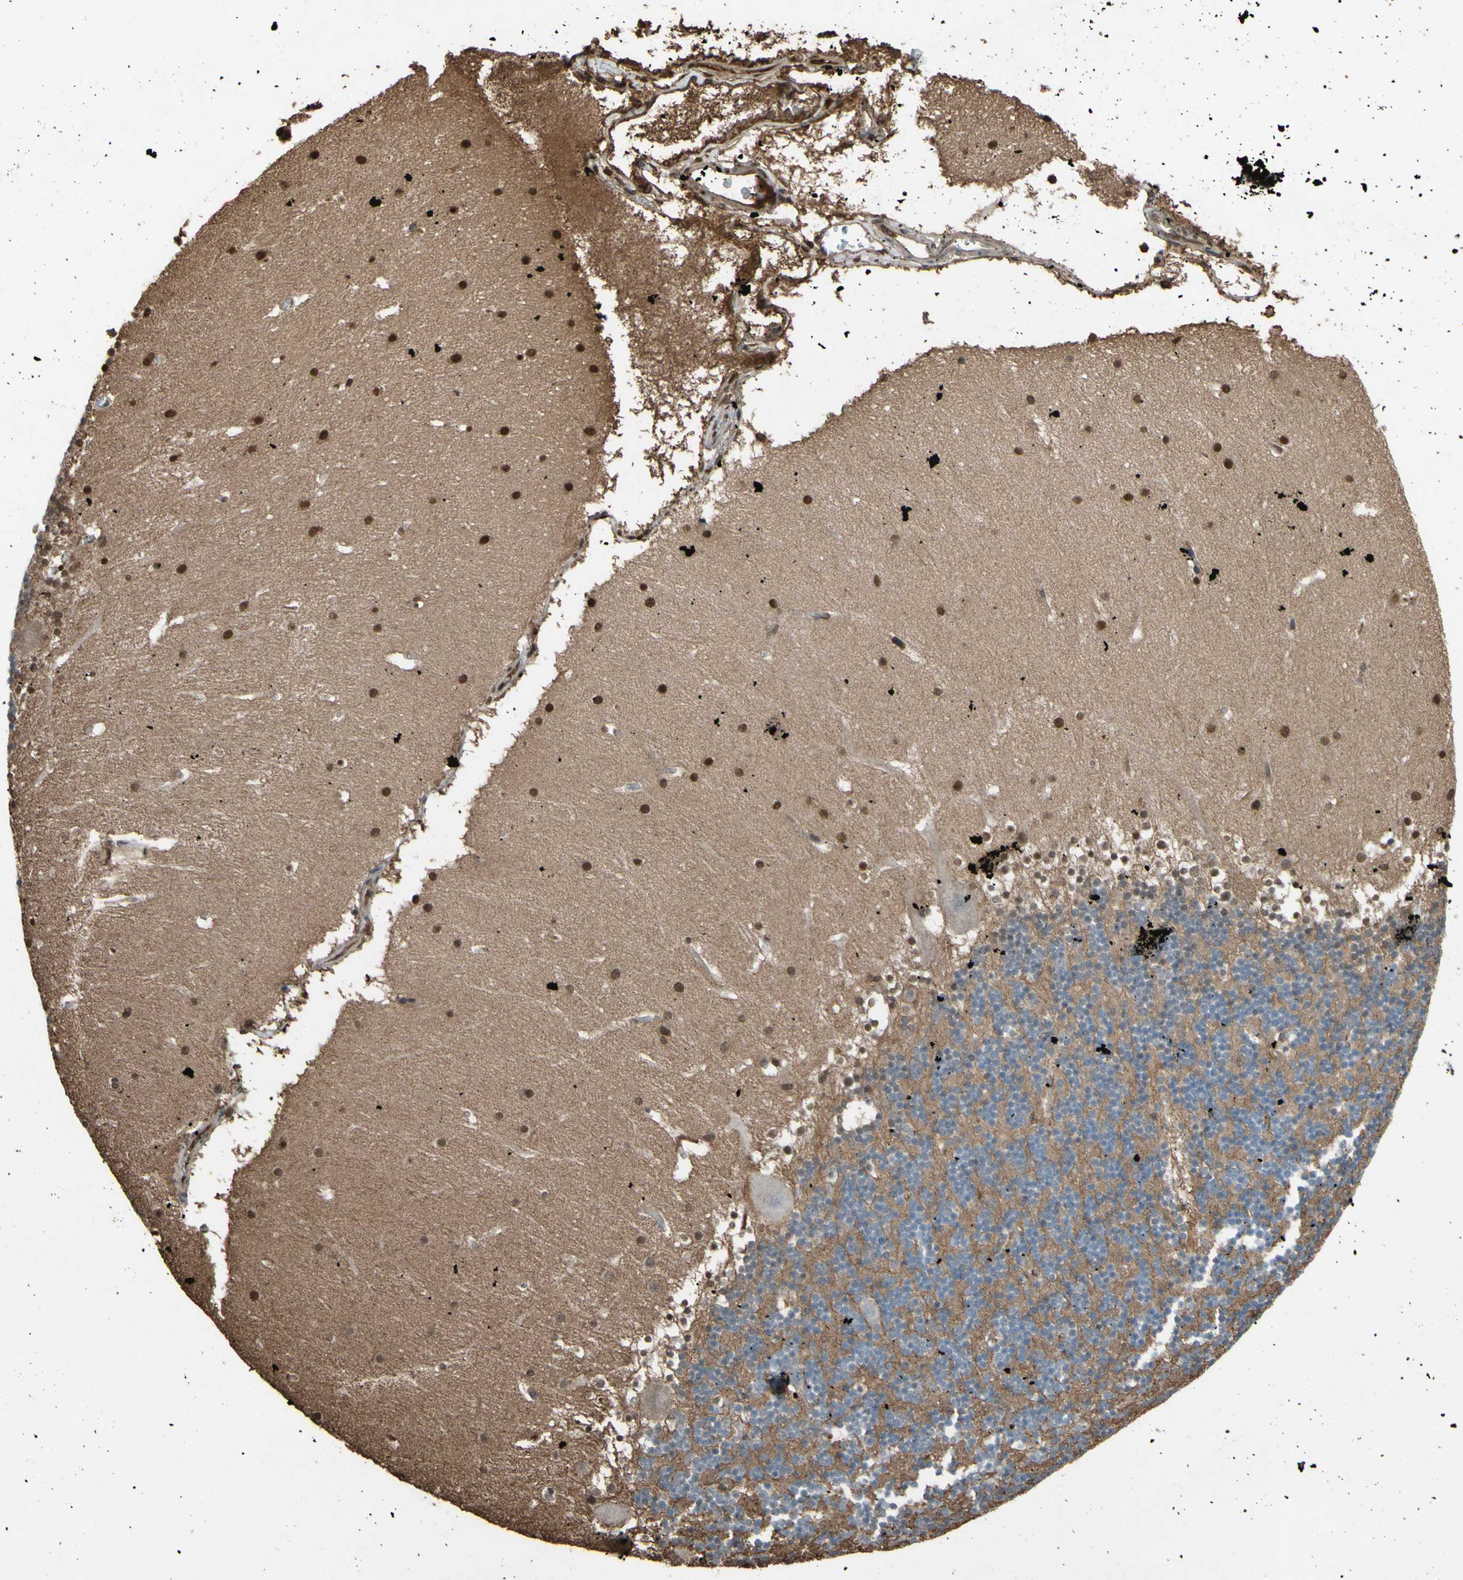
{"staining": {"intensity": "moderate", "quantity": "<25%", "location": "cytoplasmic/membranous"}, "tissue": "cerebellum", "cell_type": "Cells in granular layer", "image_type": "normal", "snomed": [{"axis": "morphology", "description": "Normal tissue, NOS"}, {"axis": "topography", "description": "Cerebellum"}], "caption": "DAB immunohistochemical staining of unremarkable cerebellum shows moderate cytoplasmic/membranous protein expression in about <25% of cells in granular layer.", "gene": "PTGDS", "patient": {"sex": "female", "age": 19}}